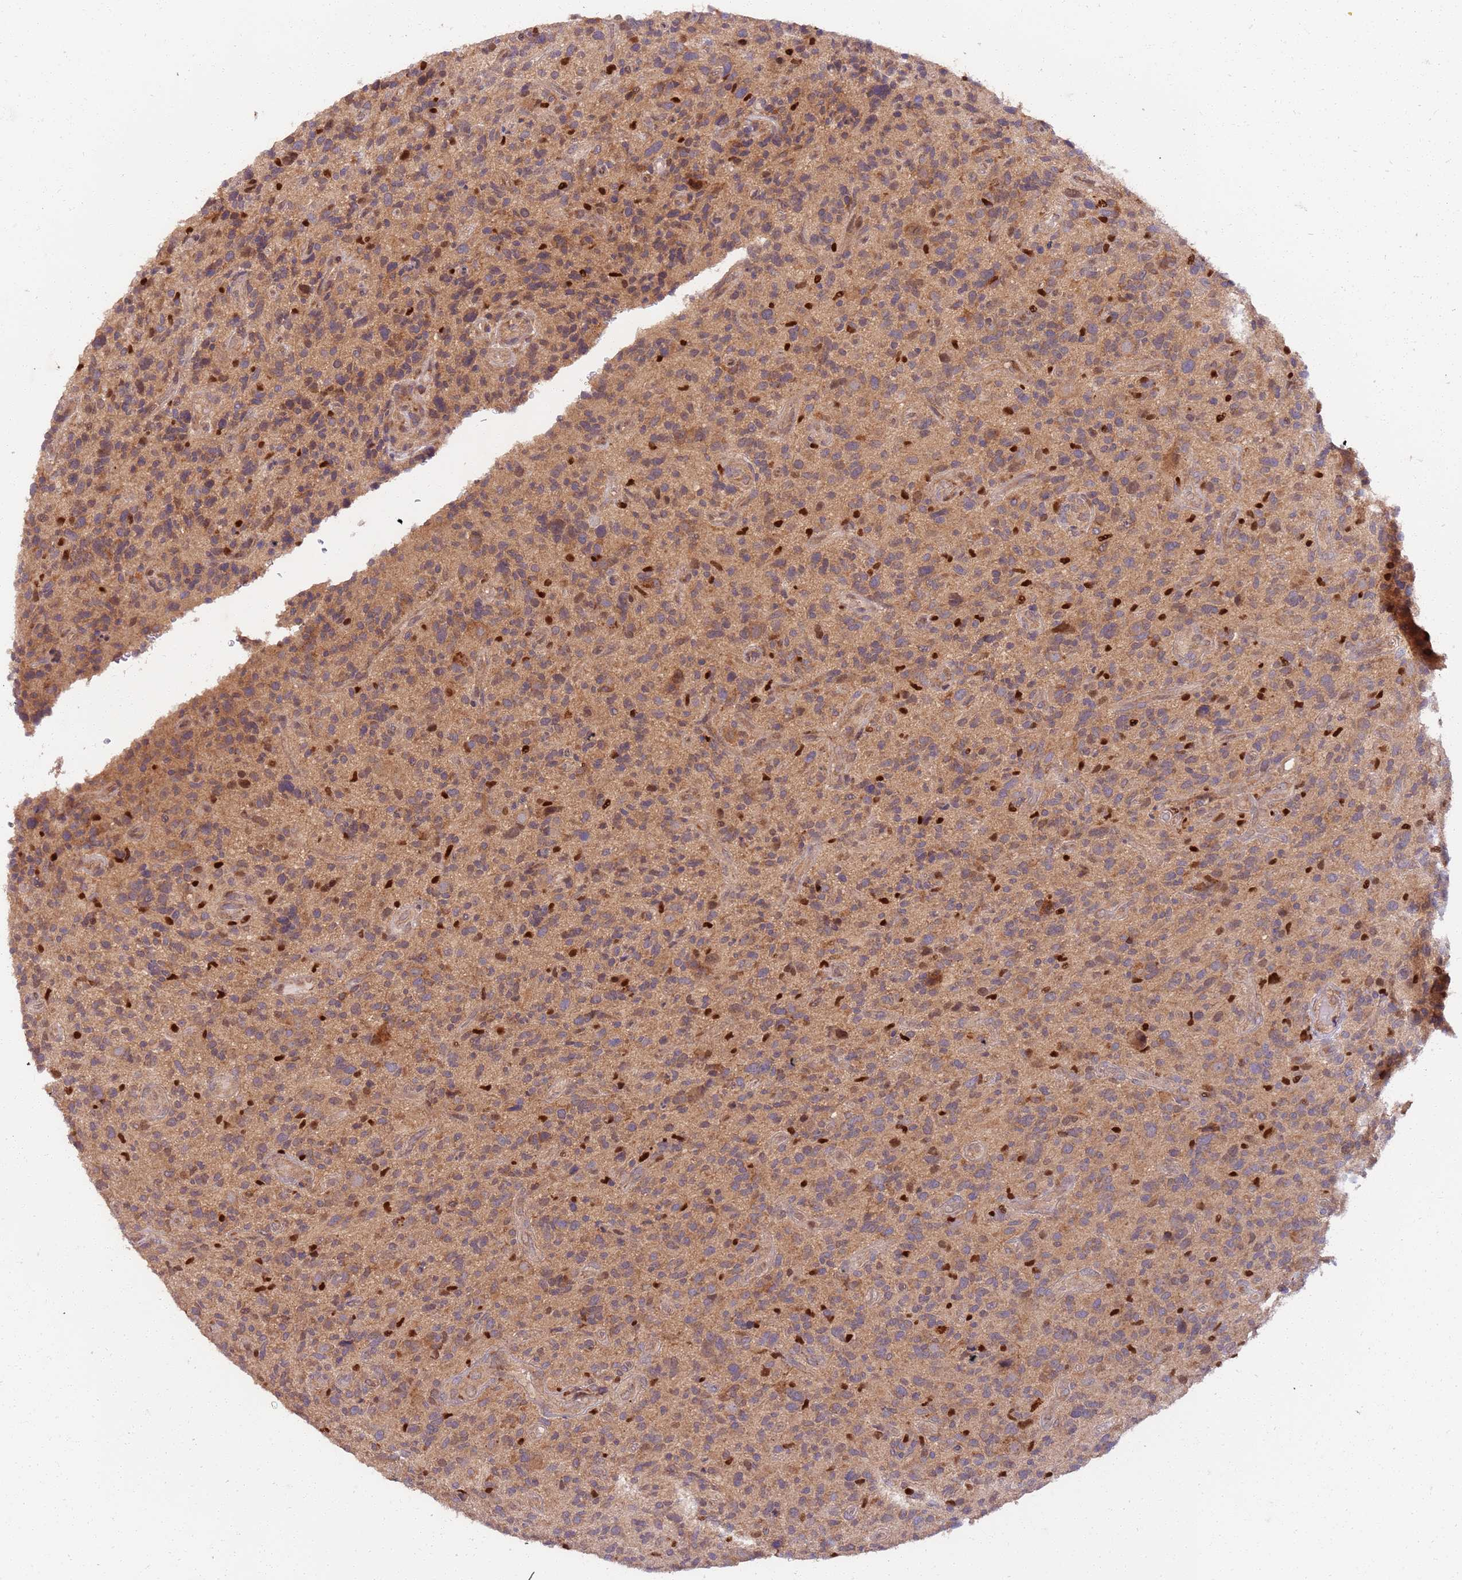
{"staining": {"intensity": "negative", "quantity": "none", "location": "none"}, "tissue": "glioma", "cell_type": "Tumor cells", "image_type": "cancer", "snomed": [{"axis": "morphology", "description": "Glioma, malignant, High grade"}, {"axis": "topography", "description": "Brain"}], "caption": "Tumor cells are negative for protein expression in human glioma.", "gene": "OSBP", "patient": {"sex": "male", "age": 47}}